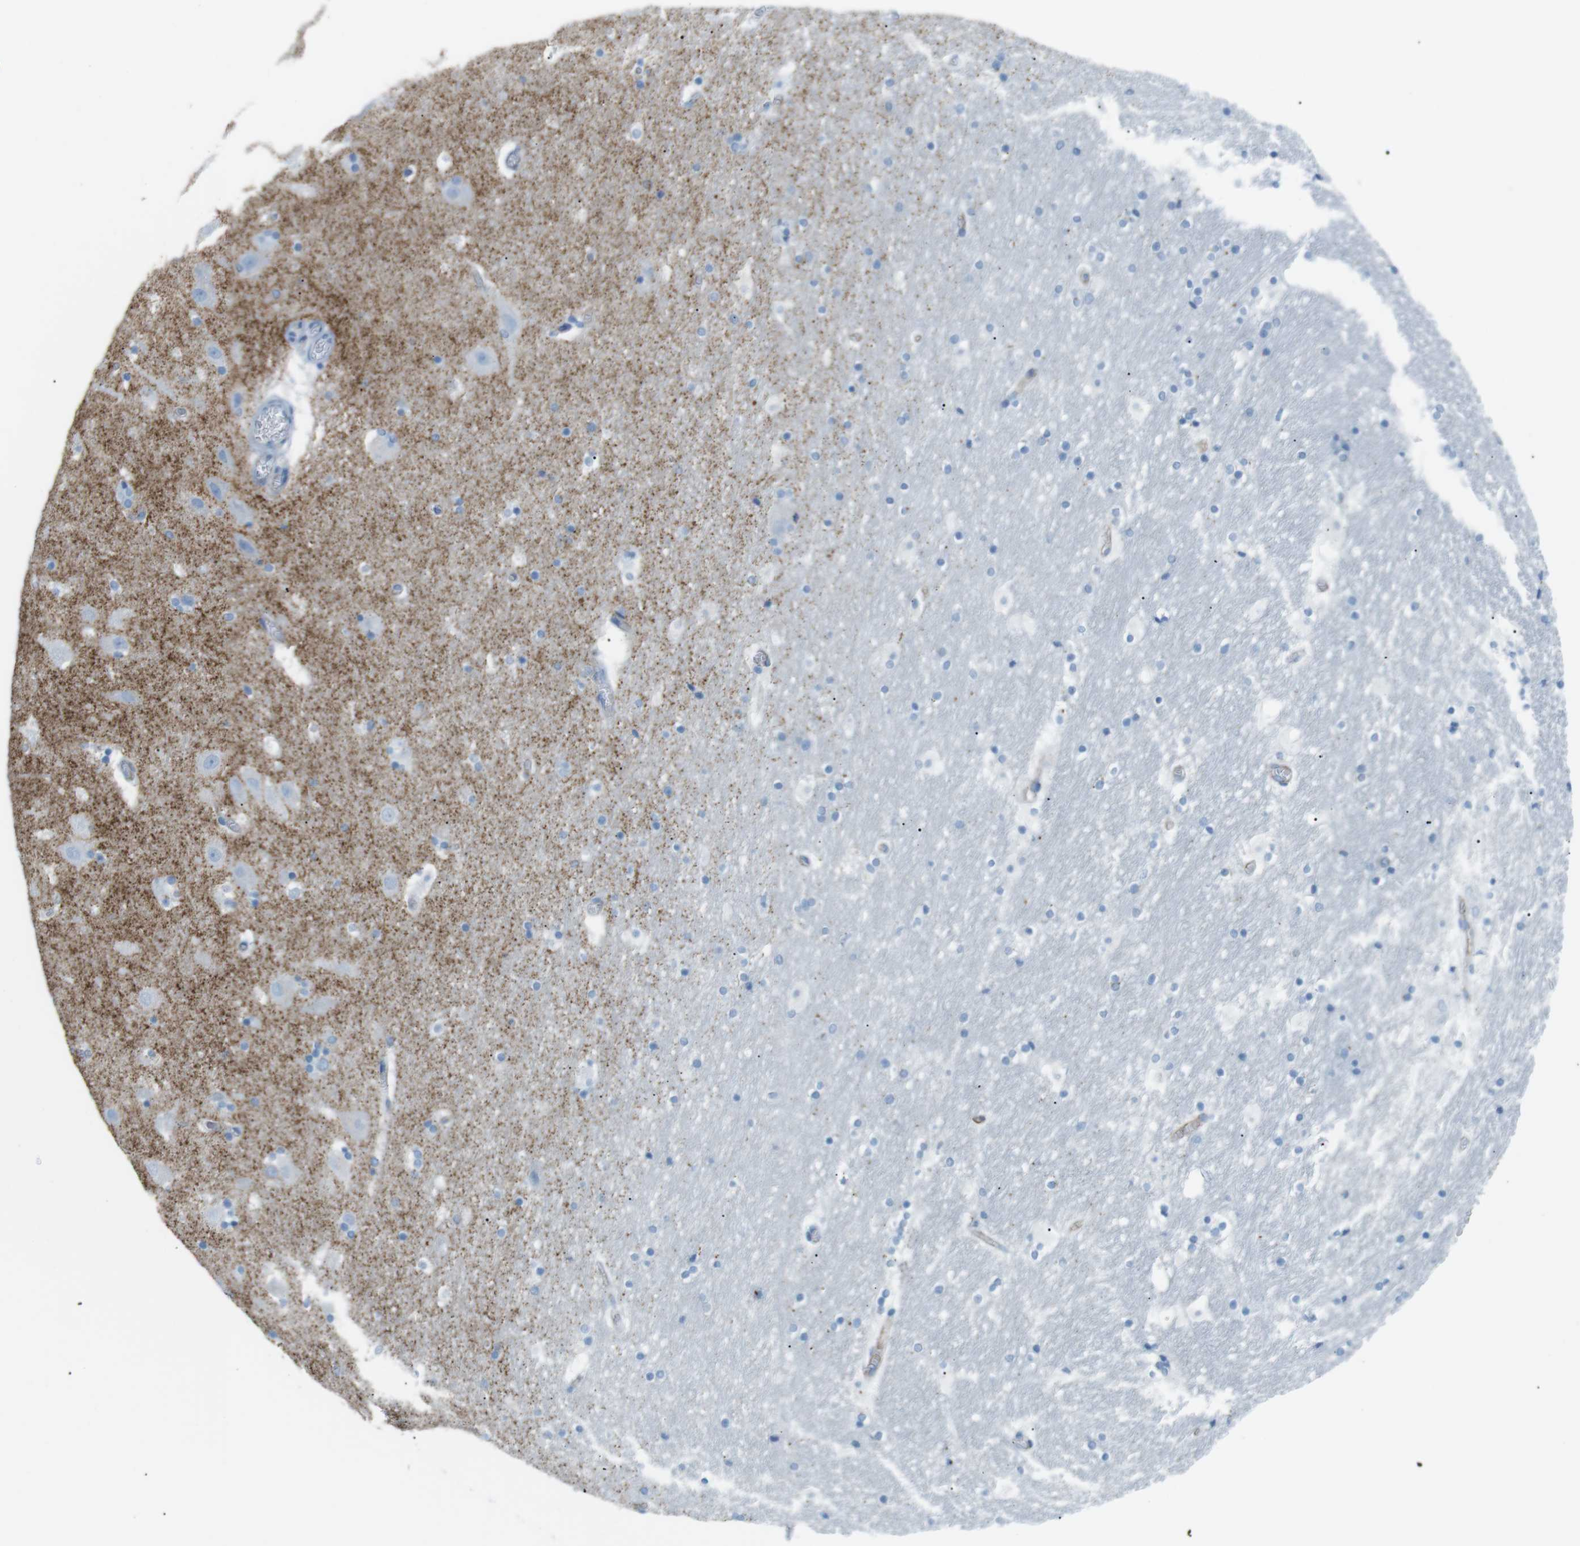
{"staining": {"intensity": "negative", "quantity": "none", "location": "none"}, "tissue": "hippocampus", "cell_type": "Glial cells", "image_type": "normal", "snomed": [{"axis": "morphology", "description": "Normal tissue, NOS"}, {"axis": "topography", "description": "Hippocampus"}], "caption": "DAB (3,3'-diaminobenzidine) immunohistochemical staining of normal hippocampus shows no significant staining in glial cells. (Brightfield microscopy of DAB immunohistochemistry at high magnification).", "gene": "VAMP1", "patient": {"sex": "male", "age": 45}}